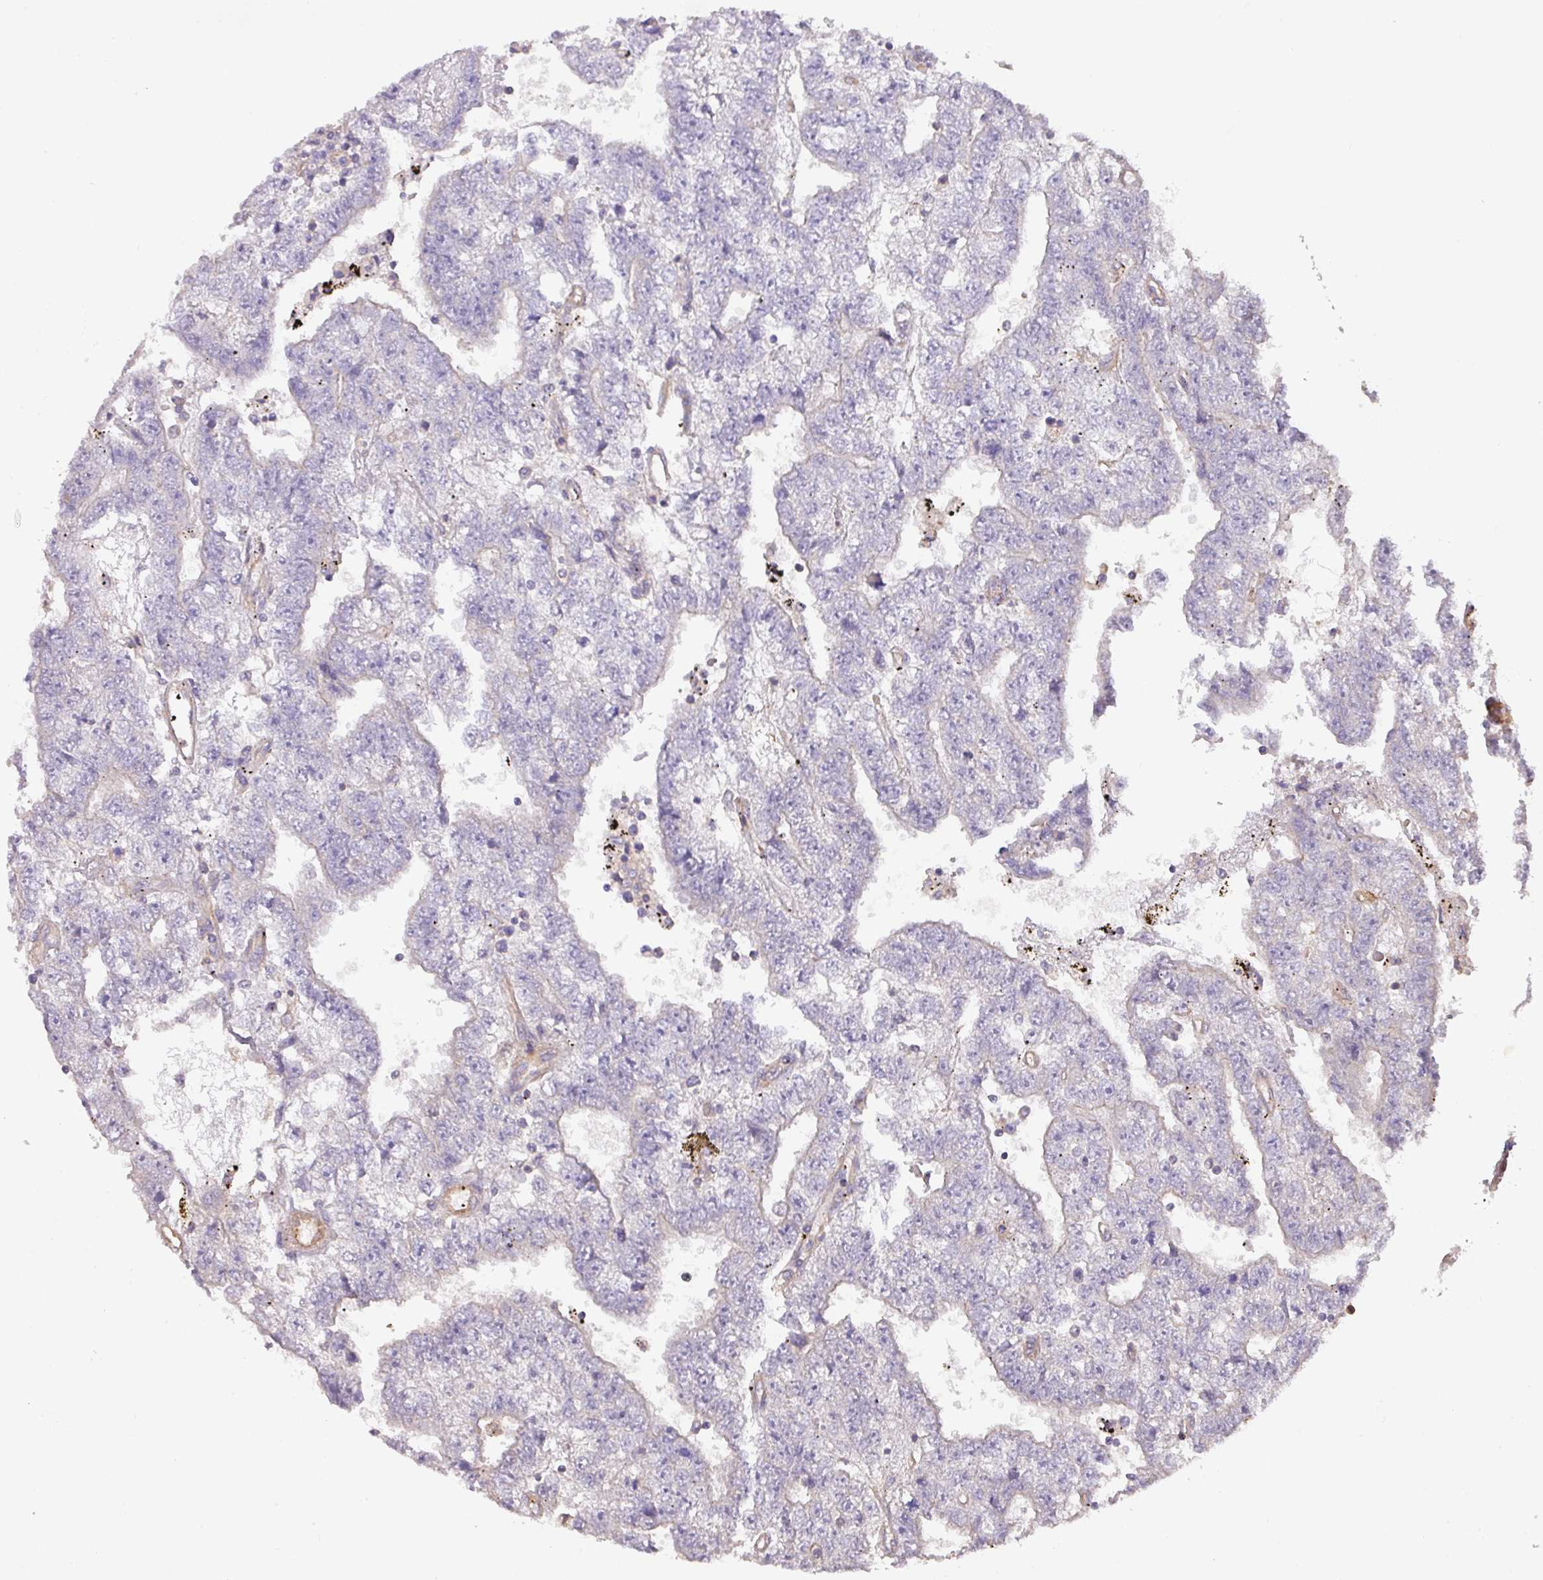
{"staining": {"intensity": "negative", "quantity": "none", "location": "none"}, "tissue": "testis cancer", "cell_type": "Tumor cells", "image_type": "cancer", "snomed": [{"axis": "morphology", "description": "Carcinoma, Embryonal, NOS"}, {"axis": "topography", "description": "Testis"}], "caption": "Human testis cancer stained for a protein using IHC exhibits no expression in tumor cells.", "gene": "CALML4", "patient": {"sex": "male", "age": 25}}